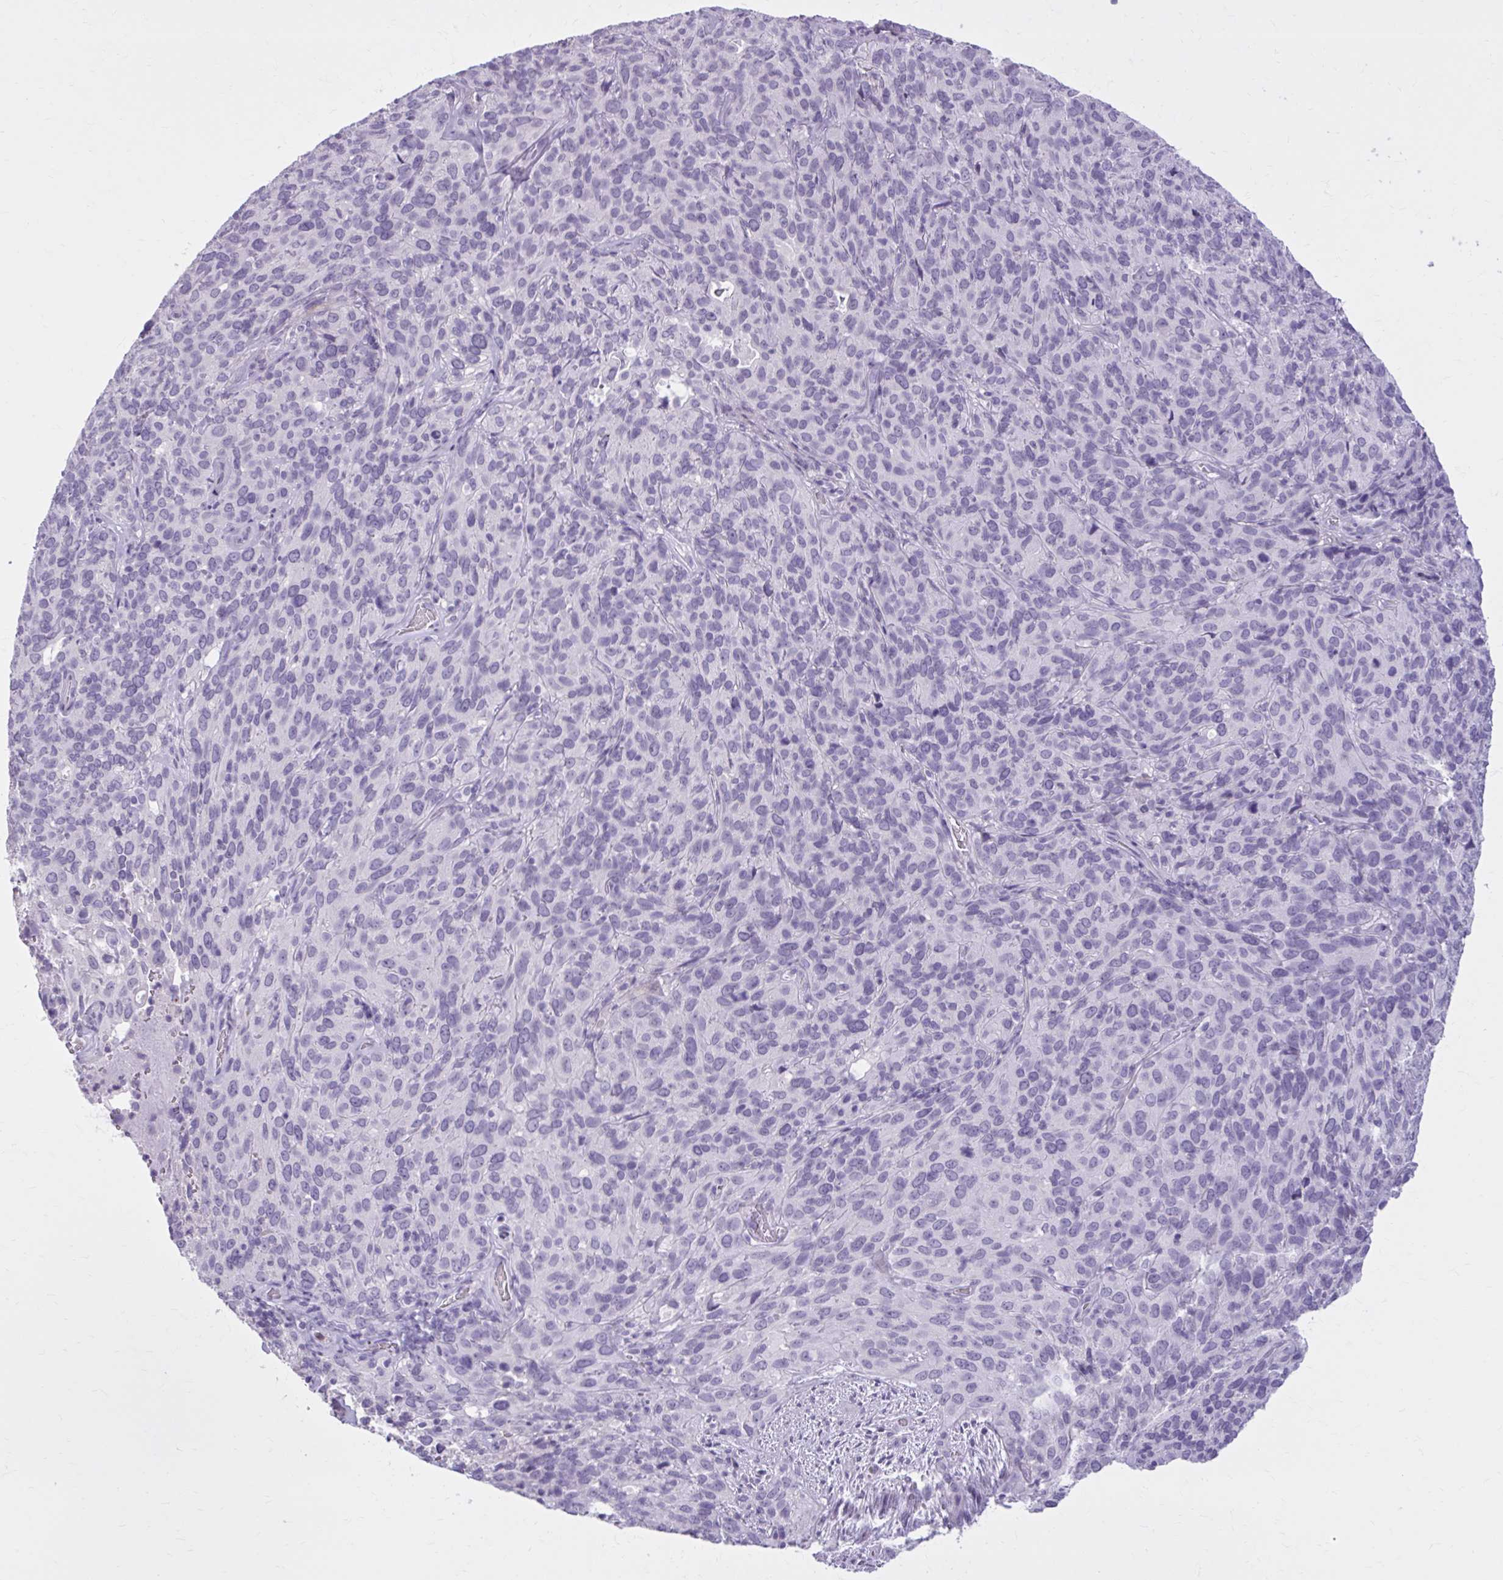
{"staining": {"intensity": "negative", "quantity": "none", "location": "none"}, "tissue": "cervical cancer", "cell_type": "Tumor cells", "image_type": "cancer", "snomed": [{"axis": "morphology", "description": "Squamous cell carcinoma, NOS"}, {"axis": "topography", "description": "Cervix"}], "caption": "This is an immunohistochemistry micrograph of human squamous cell carcinoma (cervical). There is no expression in tumor cells.", "gene": "OR4B1", "patient": {"sex": "female", "age": 51}}